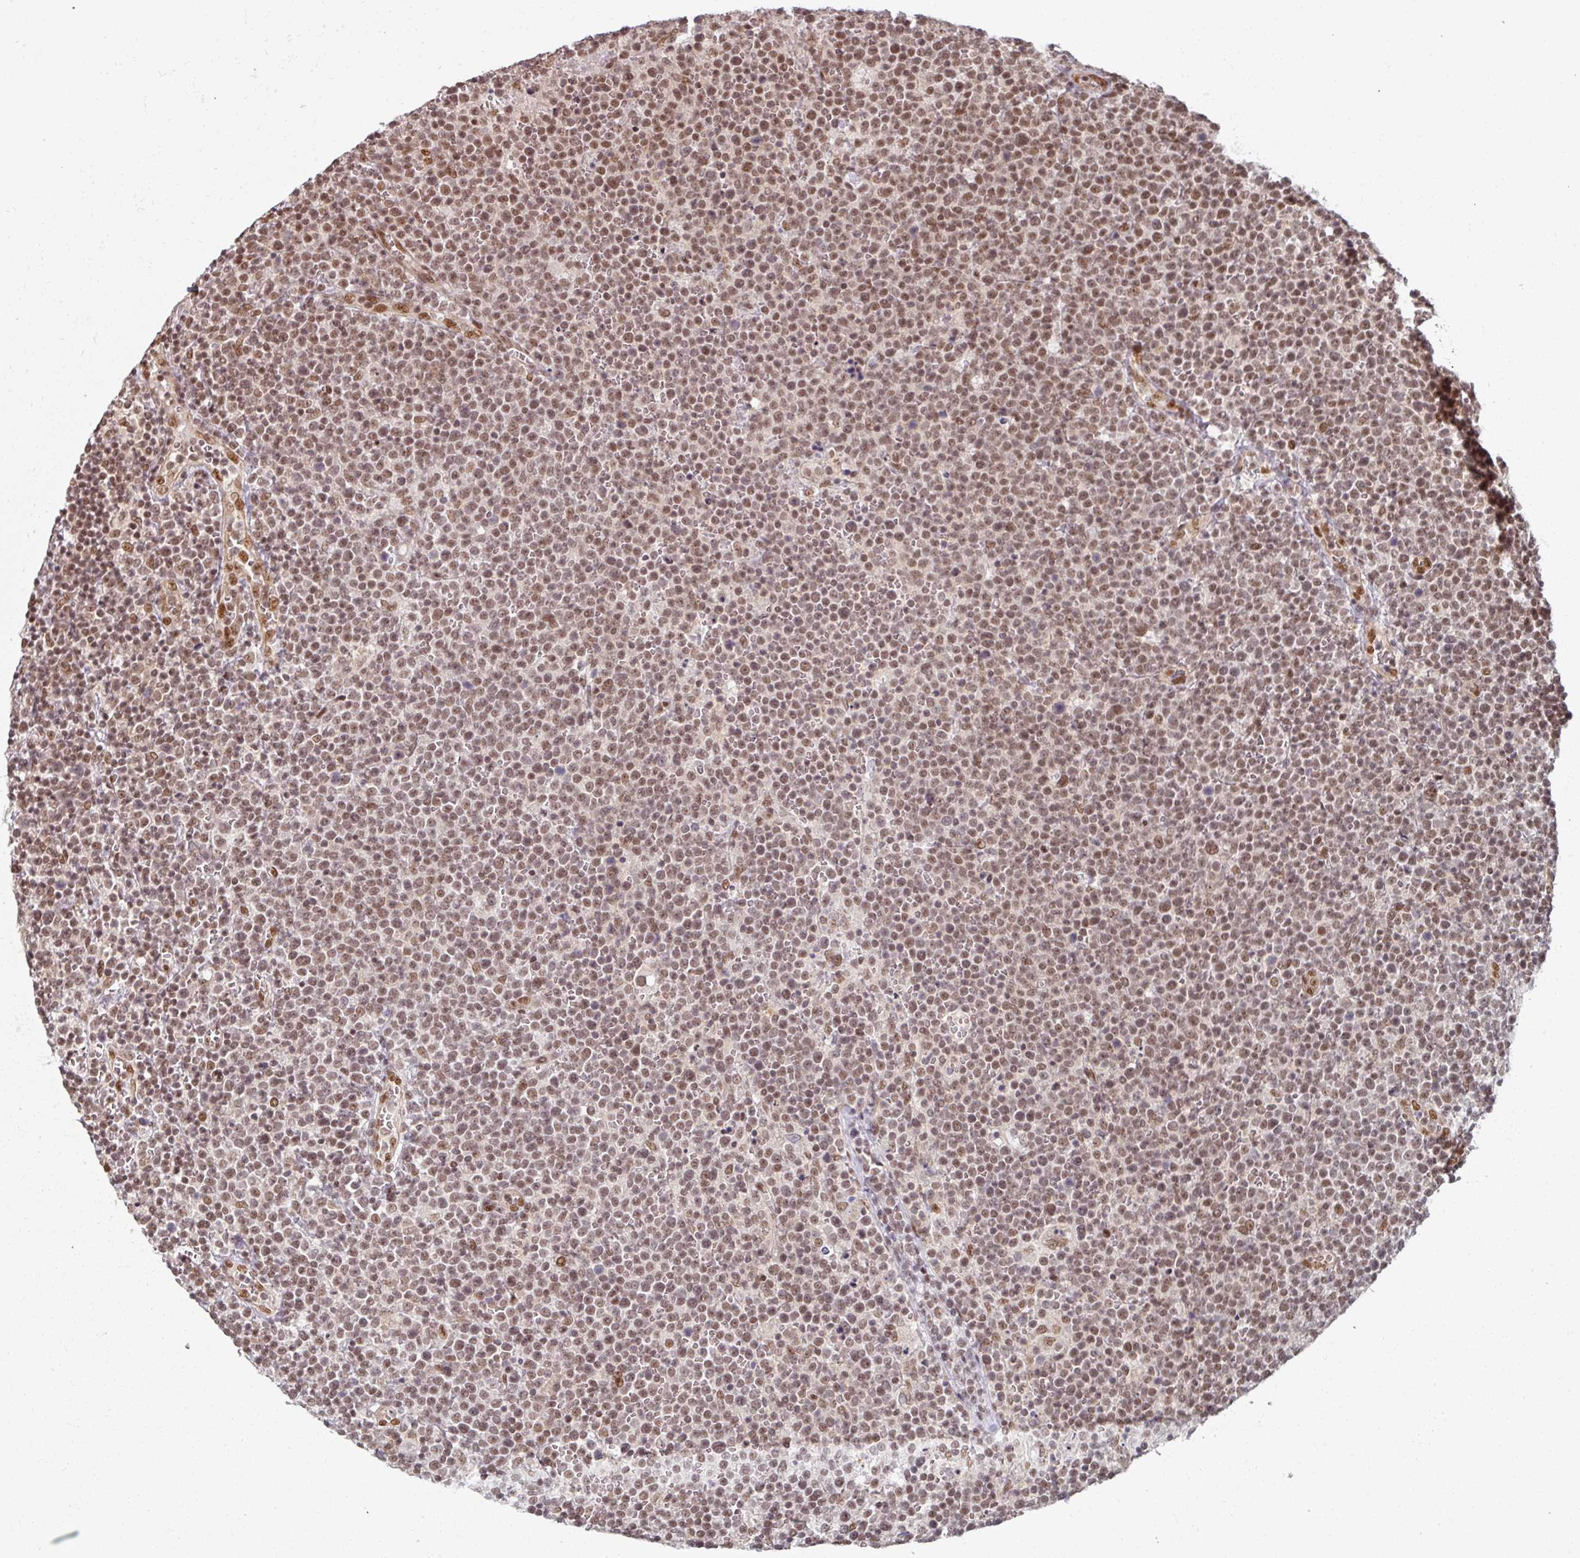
{"staining": {"intensity": "moderate", "quantity": "25%-75%", "location": "nuclear"}, "tissue": "lymphoma", "cell_type": "Tumor cells", "image_type": "cancer", "snomed": [{"axis": "morphology", "description": "Malignant lymphoma, non-Hodgkin's type, High grade"}, {"axis": "topography", "description": "Lymph node"}], "caption": "Malignant lymphoma, non-Hodgkin's type (high-grade) stained for a protein reveals moderate nuclear positivity in tumor cells.", "gene": "SIK3", "patient": {"sex": "male", "age": 61}}